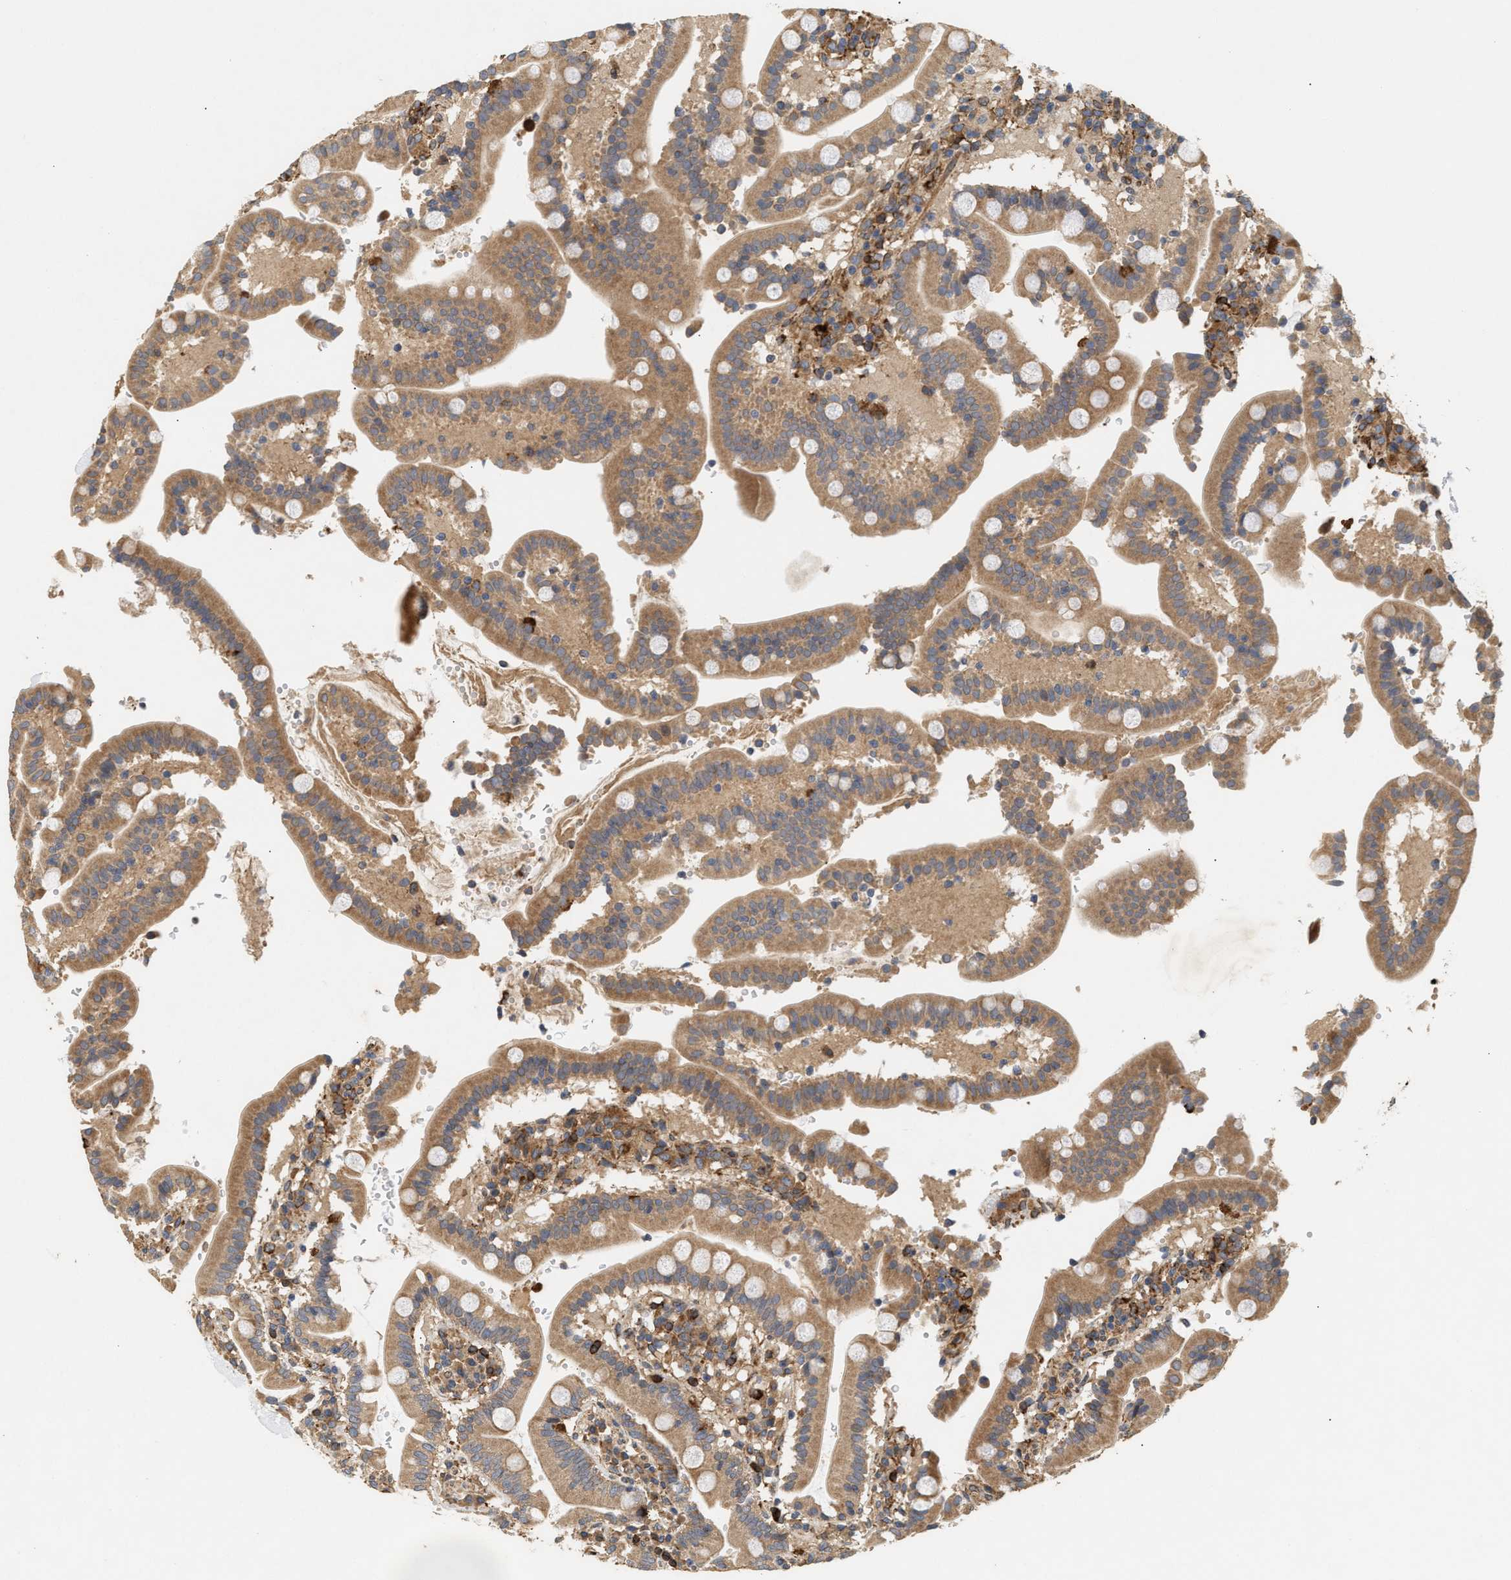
{"staining": {"intensity": "moderate", "quantity": ">75%", "location": "cytoplasmic/membranous"}, "tissue": "duodenum", "cell_type": "Glandular cells", "image_type": "normal", "snomed": [{"axis": "morphology", "description": "Normal tissue, NOS"}, {"axis": "topography", "description": "Small intestine, NOS"}], "caption": "High-magnification brightfield microscopy of normal duodenum stained with DAB (brown) and counterstained with hematoxylin (blue). glandular cells exhibit moderate cytoplasmic/membranous positivity is identified in about>75% of cells. (brown staining indicates protein expression, while blue staining denotes nuclei).", "gene": "PLCD1", "patient": {"sex": "female", "age": 71}}